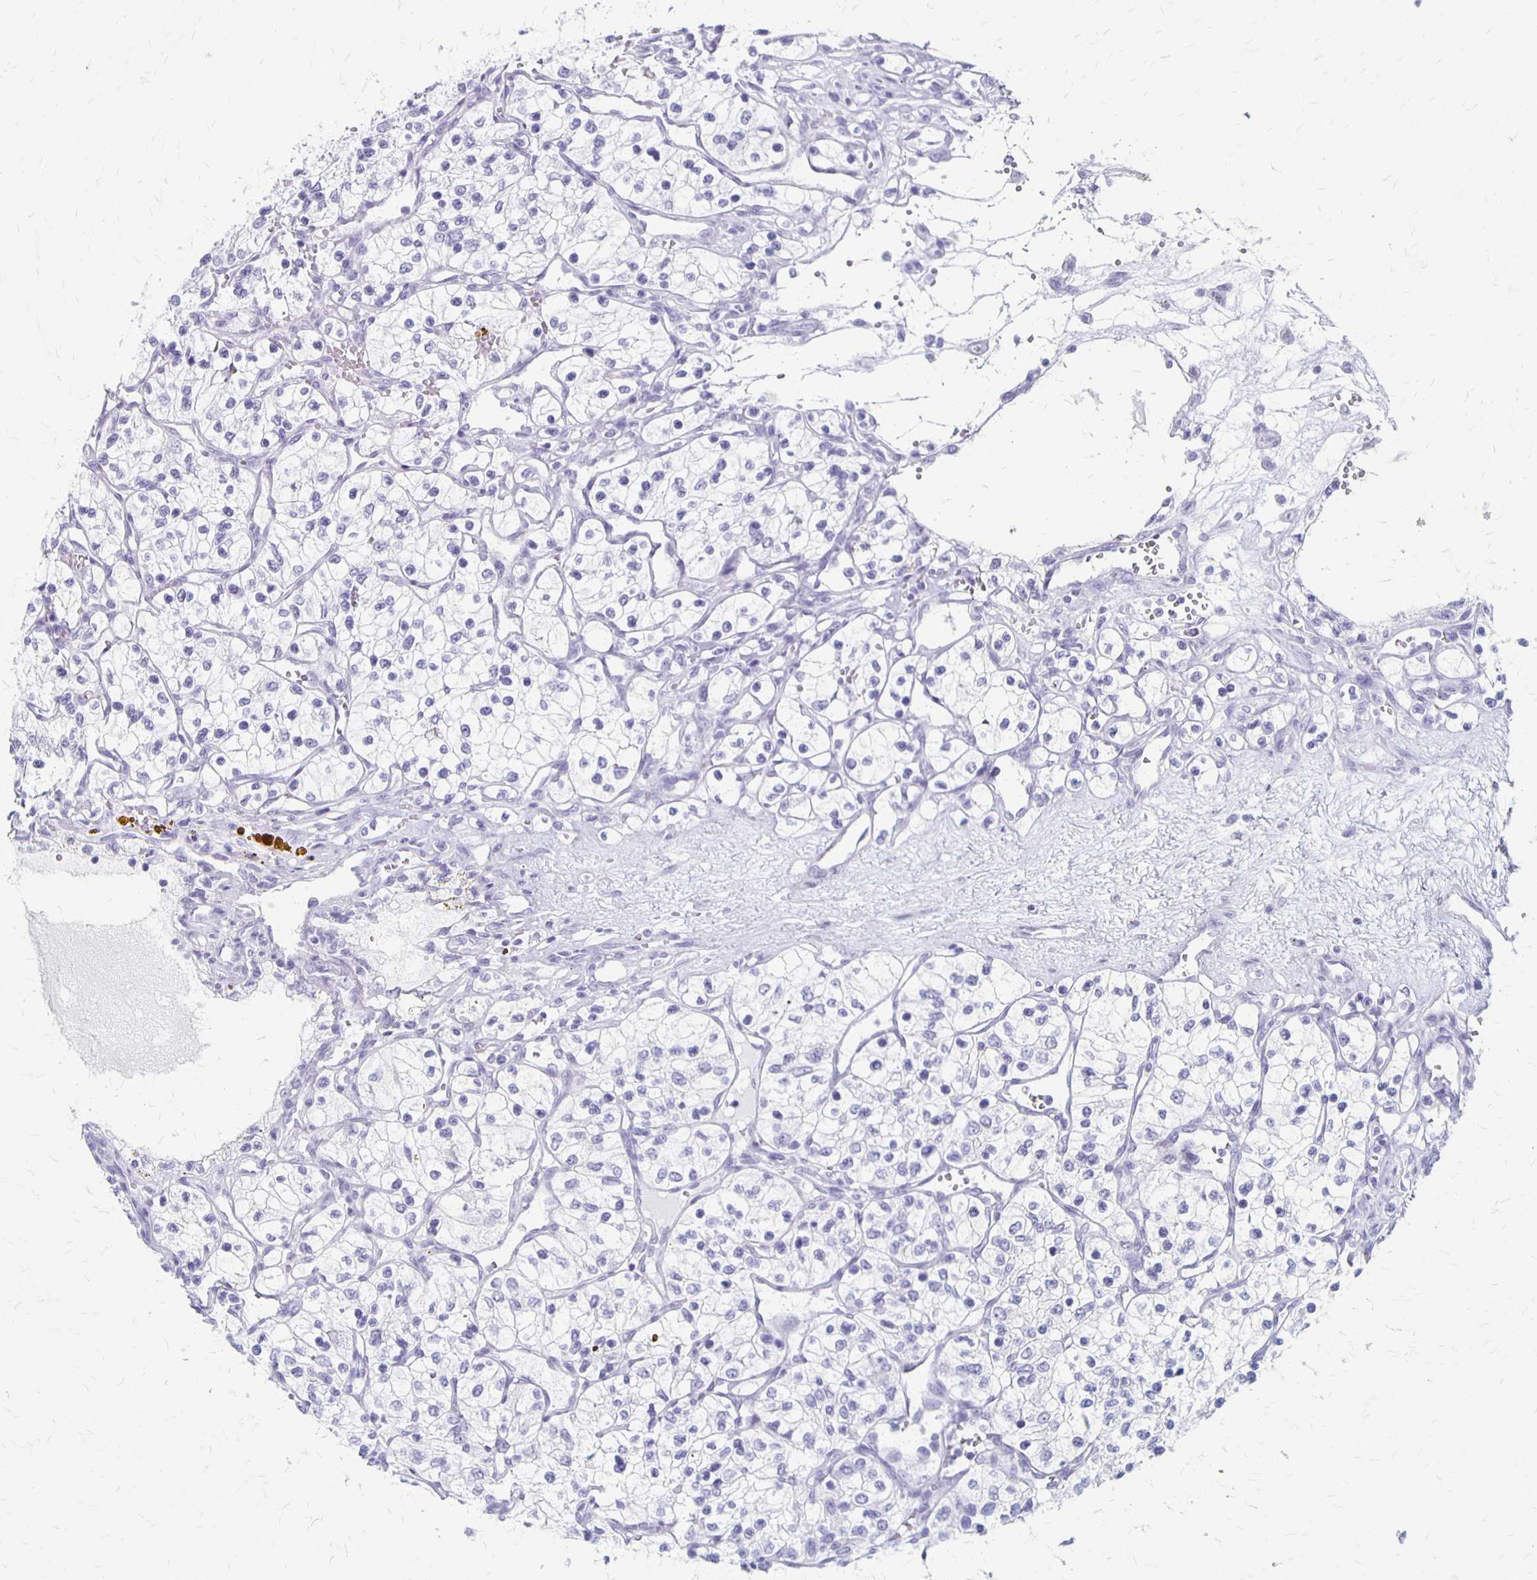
{"staining": {"intensity": "negative", "quantity": "none", "location": "none"}, "tissue": "renal cancer", "cell_type": "Tumor cells", "image_type": "cancer", "snomed": [{"axis": "morphology", "description": "Adenocarcinoma, NOS"}, {"axis": "topography", "description": "Kidney"}], "caption": "An immunohistochemistry (IHC) micrograph of renal cancer (adenocarcinoma) is shown. There is no staining in tumor cells of renal cancer (adenocarcinoma). The staining is performed using DAB brown chromogen with nuclei counter-stained in using hematoxylin.", "gene": "MAGEC2", "patient": {"sex": "female", "age": 69}}